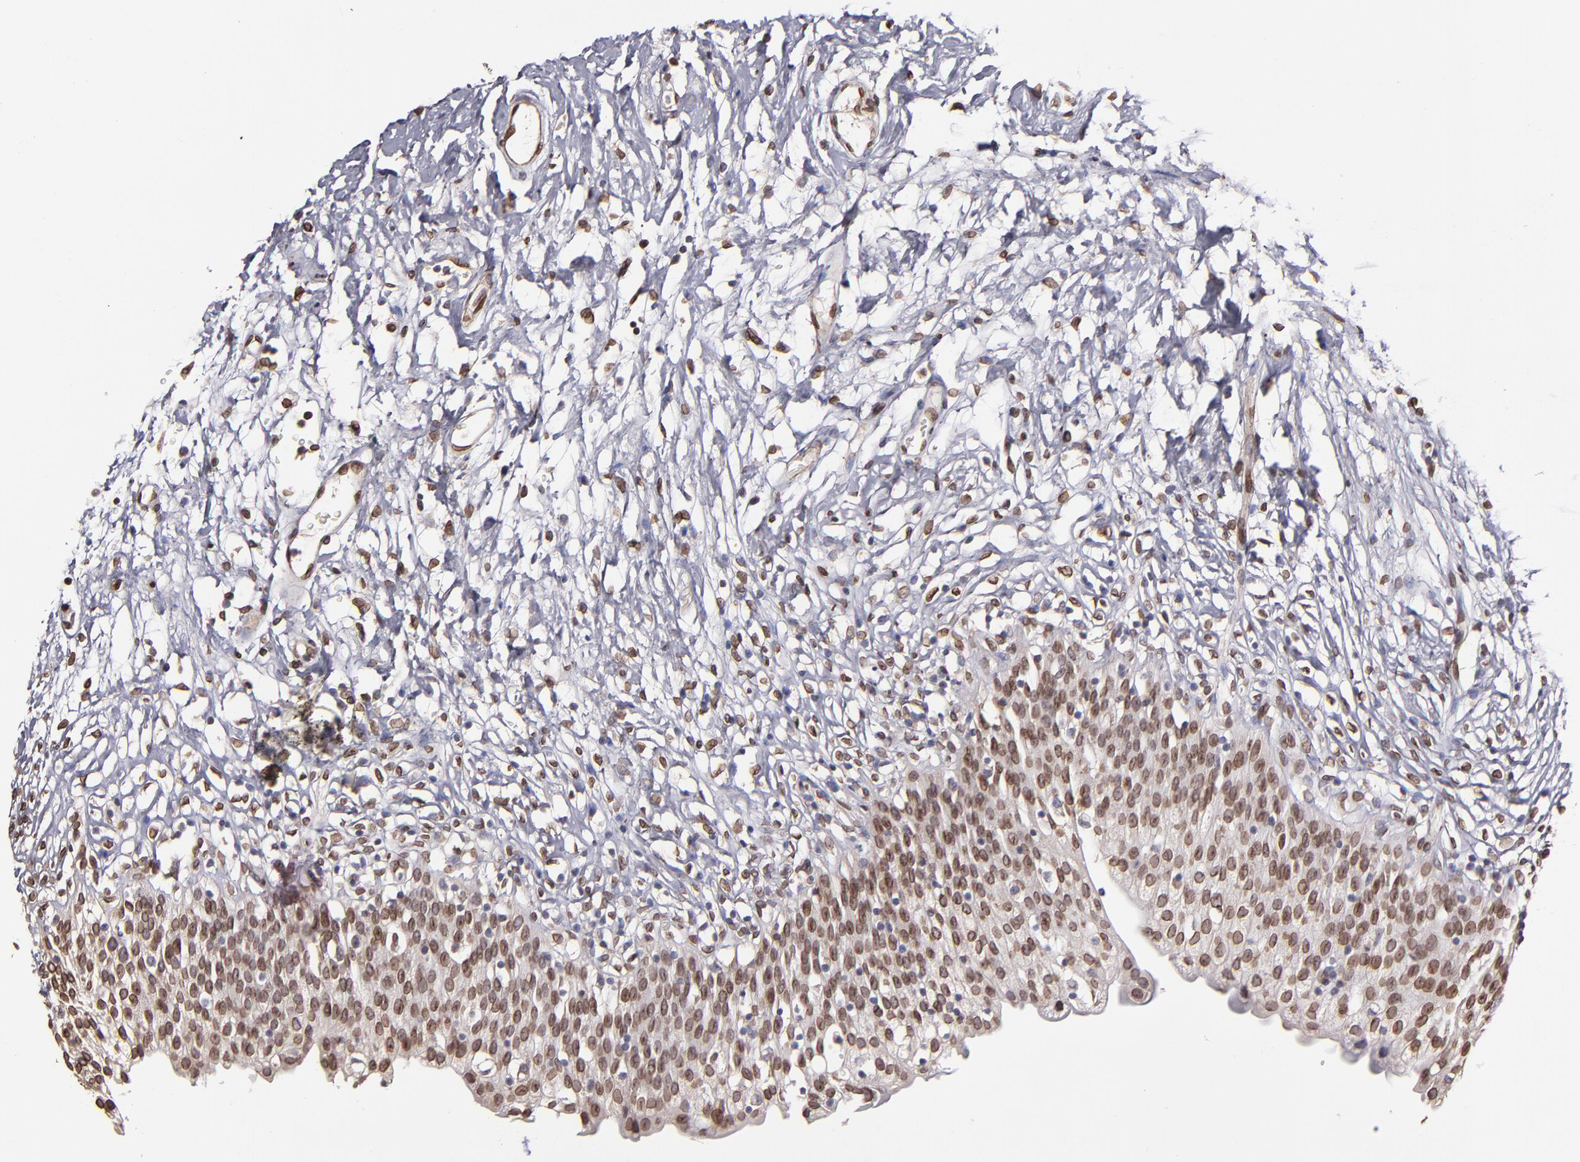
{"staining": {"intensity": "moderate", "quantity": ">75%", "location": "cytoplasmic/membranous,nuclear"}, "tissue": "urinary bladder", "cell_type": "Urothelial cells", "image_type": "normal", "snomed": [{"axis": "morphology", "description": "Normal tissue, NOS"}, {"axis": "topography", "description": "Urinary bladder"}], "caption": "Immunohistochemical staining of normal human urinary bladder displays >75% levels of moderate cytoplasmic/membranous,nuclear protein staining in approximately >75% of urothelial cells. The protein of interest is stained brown, and the nuclei are stained in blue (DAB IHC with brightfield microscopy, high magnification).", "gene": "PUM3", "patient": {"sex": "female", "age": 80}}